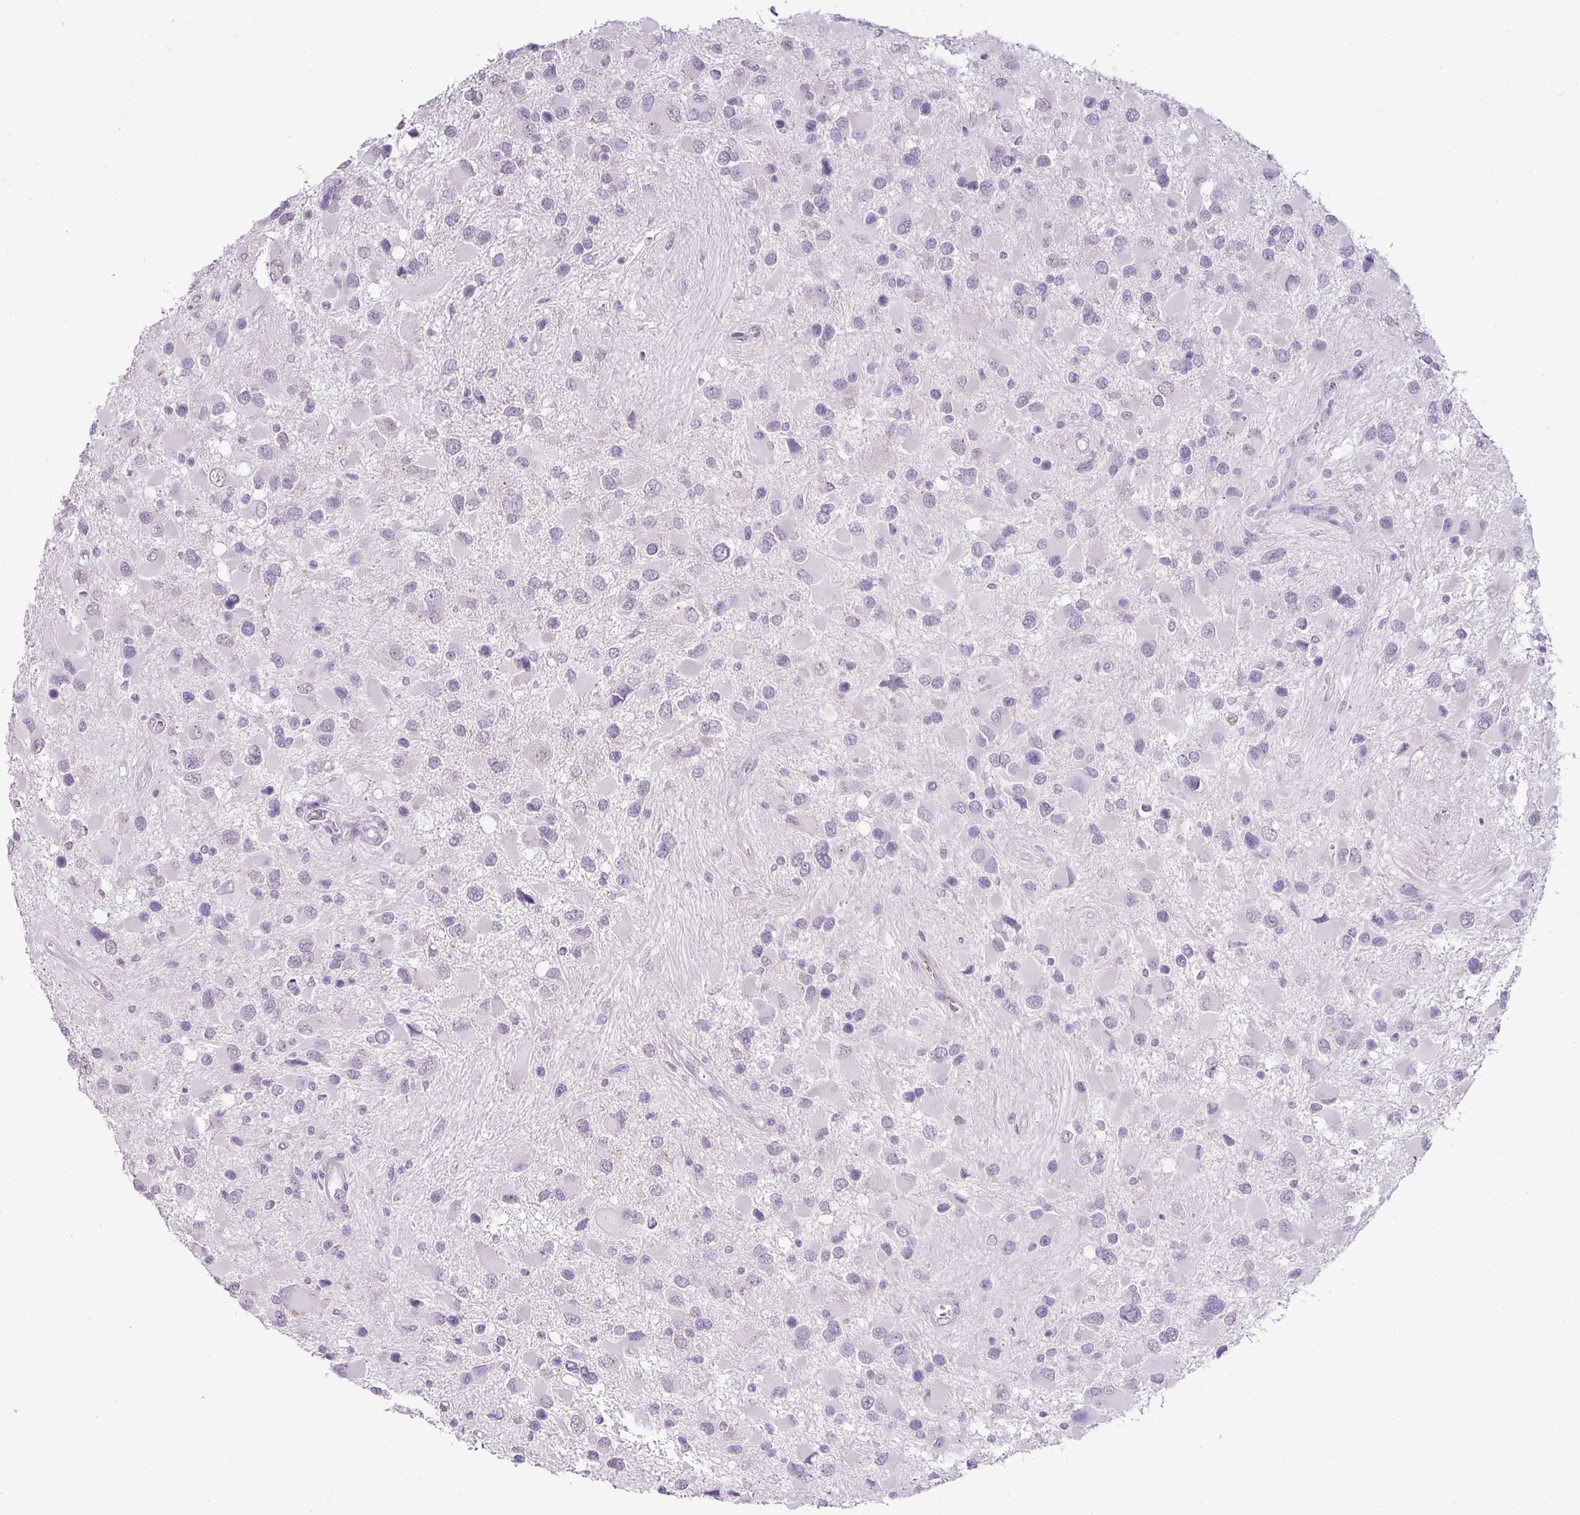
{"staining": {"intensity": "negative", "quantity": "none", "location": "none"}, "tissue": "glioma", "cell_type": "Tumor cells", "image_type": "cancer", "snomed": [{"axis": "morphology", "description": "Glioma, malignant, High grade"}, {"axis": "topography", "description": "Brain"}], "caption": "An image of malignant high-grade glioma stained for a protein demonstrates no brown staining in tumor cells.", "gene": "DIP2A", "patient": {"sex": "male", "age": 53}}